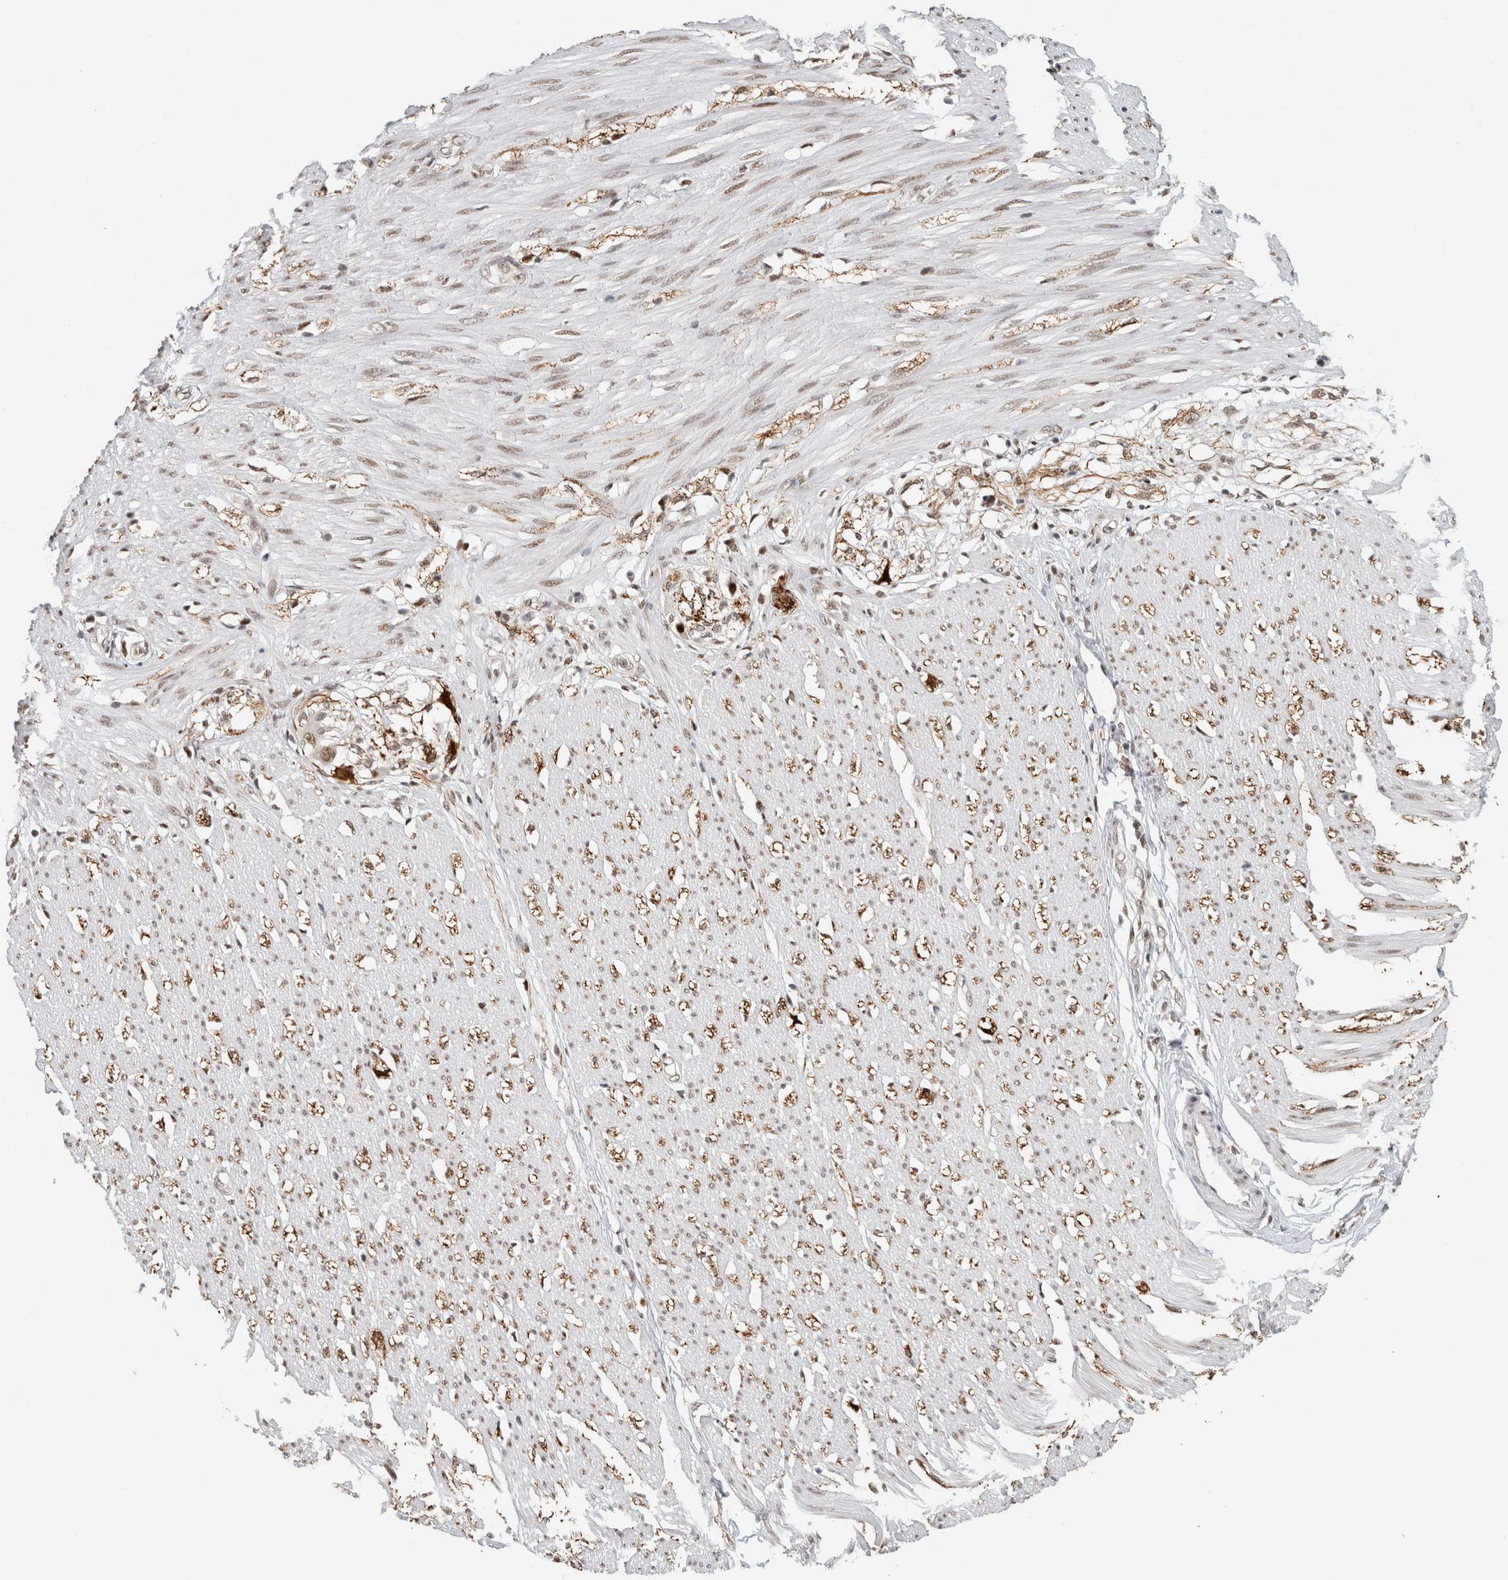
{"staining": {"intensity": "weak", "quantity": ">75%", "location": "nuclear"}, "tissue": "smooth muscle", "cell_type": "Smooth muscle cells", "image_type": "normal", "snomed": [{"axis": "morphology", "description": "Normal tissue, NOS"}, {"axis": "morphology", "description": "Adenocarcinoma, NOS"}, {"axis": "topography", "description": "Colon"}, {"axis": "topography", "description": "Peripheral nerve tissue"}], "caption": "Immunohistochemistry (IHC) of unremarkable human smooth muscle displays low levels of weak nuclear positivity in about >75% of smooth muscle cells.", "gene": "HNRNPR", "patient": {"sex": "male", "age": 14}}